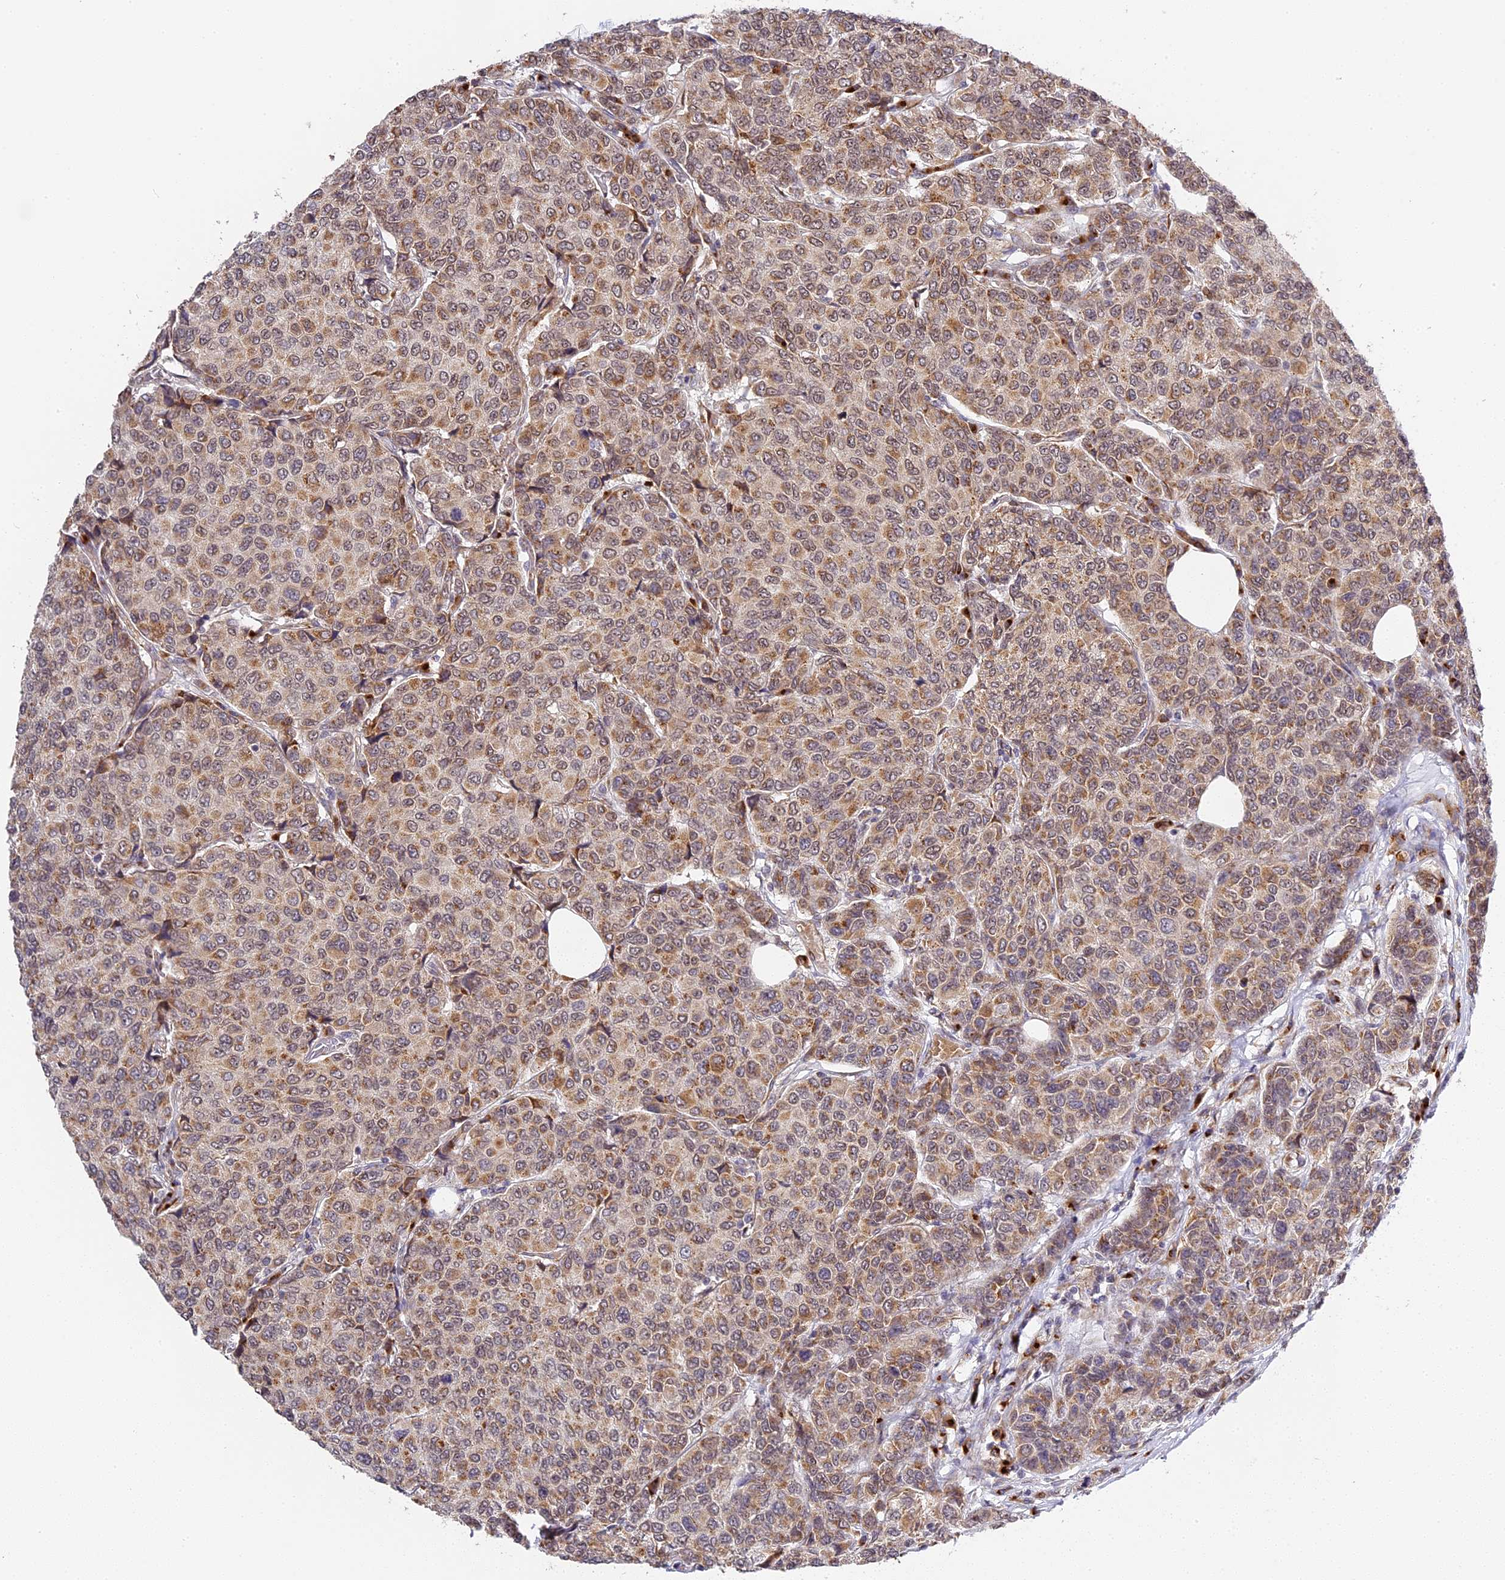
{"staining": {"intensity": "moderate", "quantity": ">75%", "location": "cytoplasmic/membranous"}, "tissue": "breast cancer", "cell_type": "Tumor cells", "image_type": "cancer", "snomed": [{"axis": "morphology", "description": "Duct carcinoma"}, {"axis": "topography", "description": "Breast"}], "caption": "Immunohistochemical staining of breast cancer (infiltrating ductal carcinoma) exhibits medium levels of moderate cytoplasmic/membranous protein positivity in approximately >75% of tumor cells.", "gene": "HEATR5B", "patient": {"sex": "female", "age": 55}}